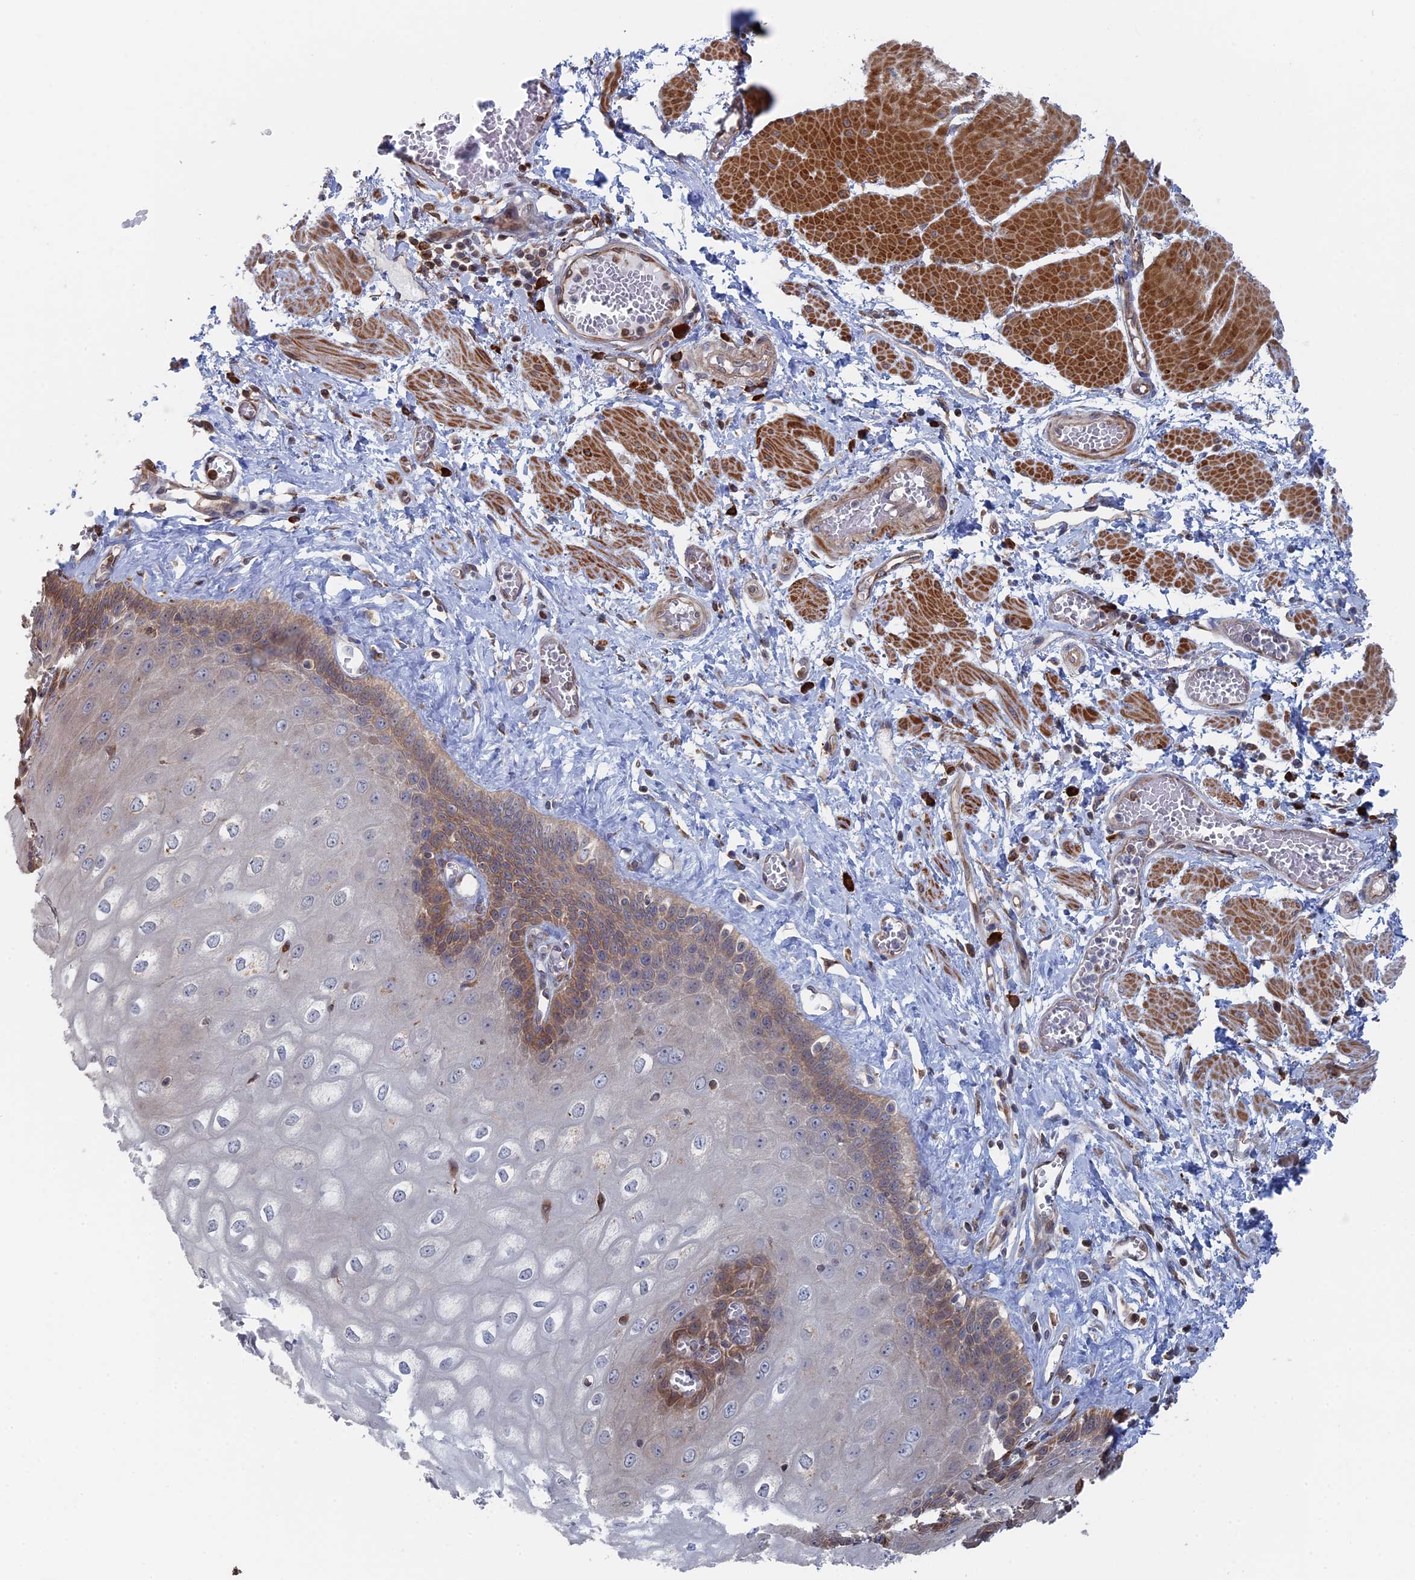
{"staining": {"intensity": "moderate", "quantity": "25%-75%", "location": "cytoplasmic/membranous"}, "tissue": "esophagus", "cell_type": "Squamous epithelial cells", "image_type": "normal", "snomed": [{"axis": "morphology", "description": "Normal tissue, NOS"}, {"axis": "topography", "description": "Esophagus"}], "caption": "DAB immunohistochemical staining of normal esophagus shows moderate cytoplasmic/membranous protein expression in about 25%-75% of squamous epithelial cells.", "gene": "BPIFB6", "patient": {"sex": "male", "age": 60}}